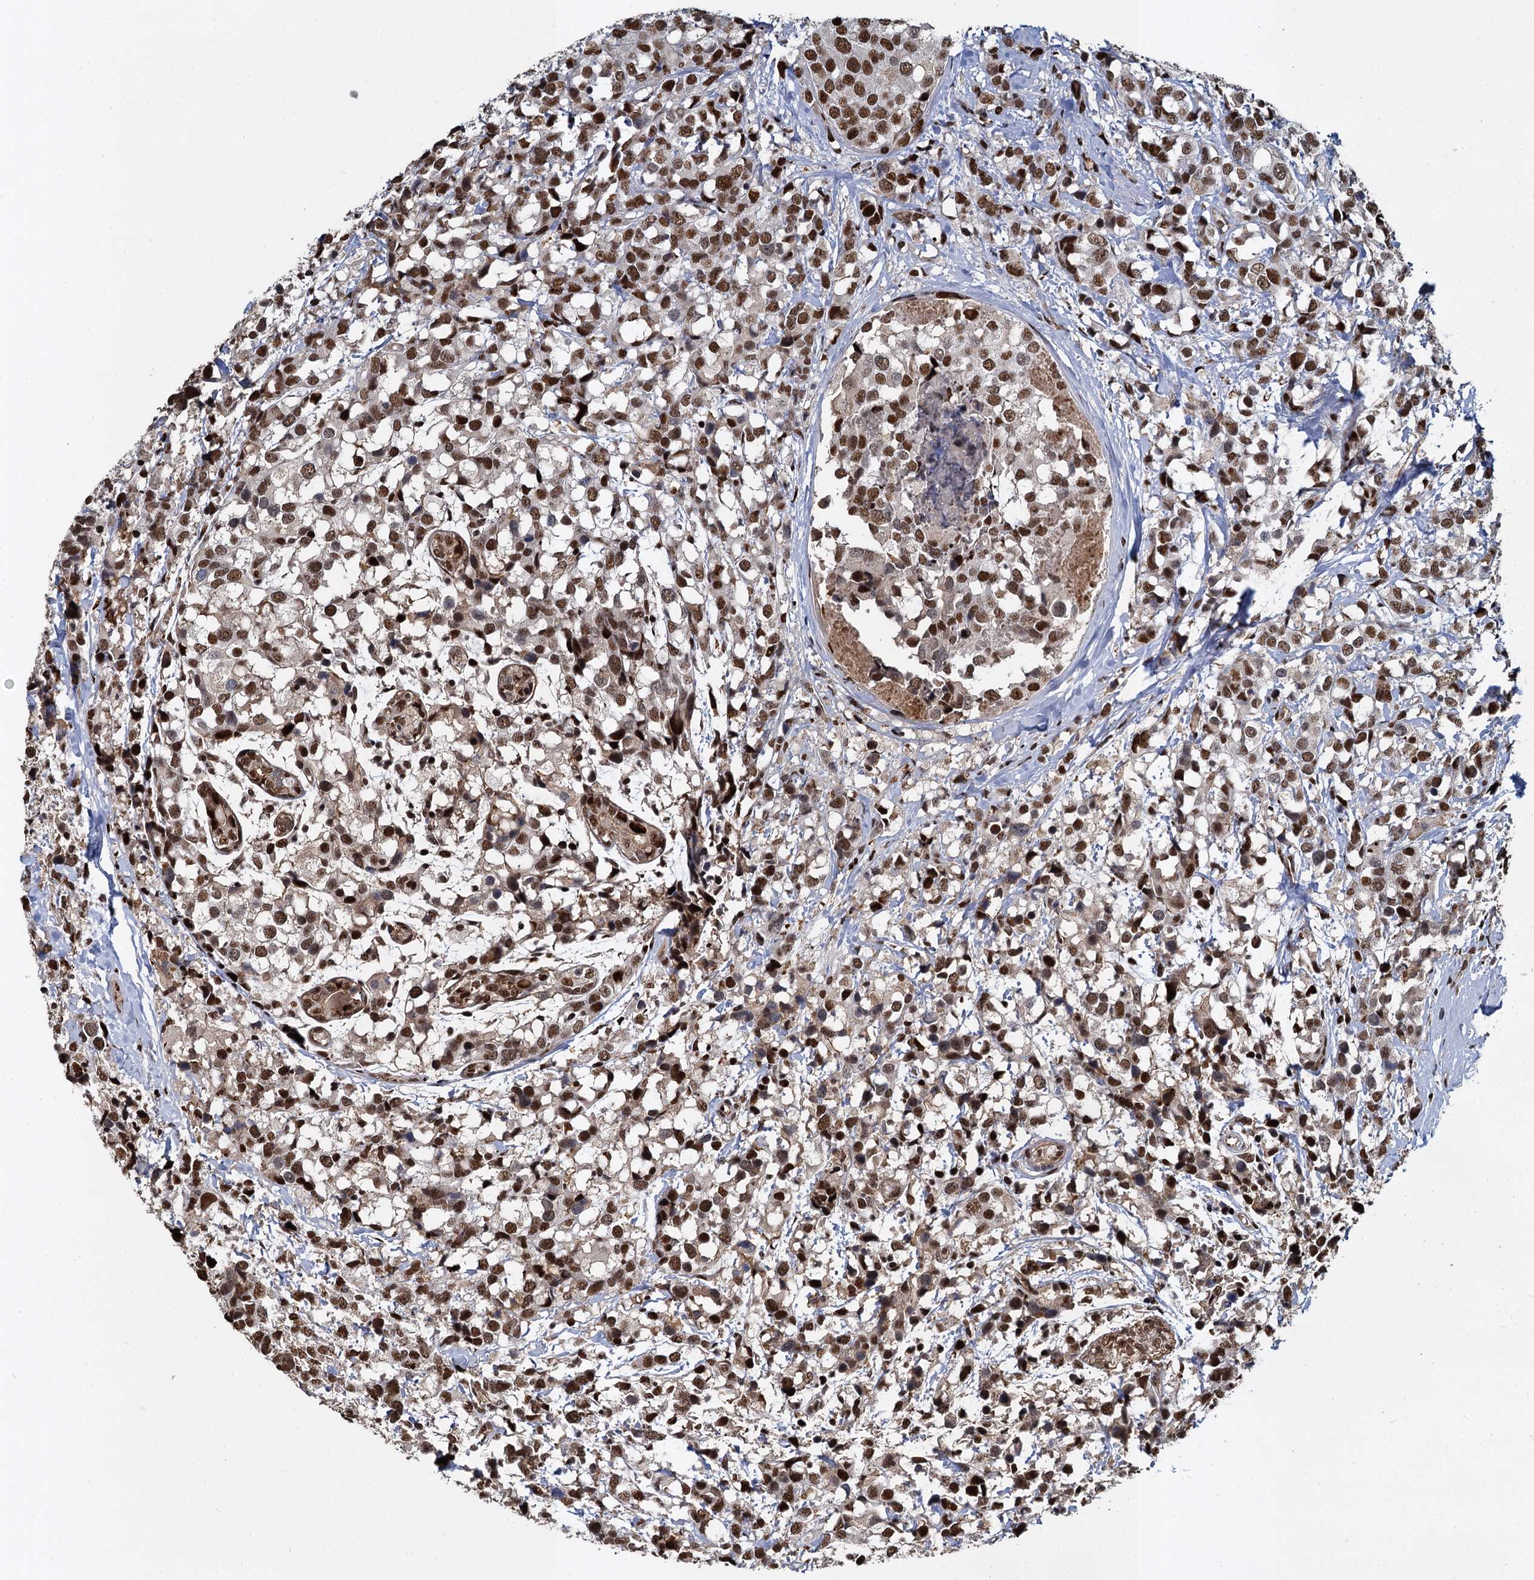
{"staining": {"intensity": "moderate", "quantity": ">75%", "location": "nuclear"}, "tissue": "breast cancer", "cell_type": "Tumor cells", "image_type": "cancer", "snomed": [{"axis": "morphology", "description": "Lobular carcinoma"}, {"axis": "topography", "description": "Breast"}], "caption": "This photomicrograph displays breast cancer stained with IHC to label a protein in brown. The nuclear of tumor cells show moderate positivity for the protein. Nuclei are counter-stained blue.", "gene": "ANKRD49", "patient": {"sex": "female", "age": 59}}